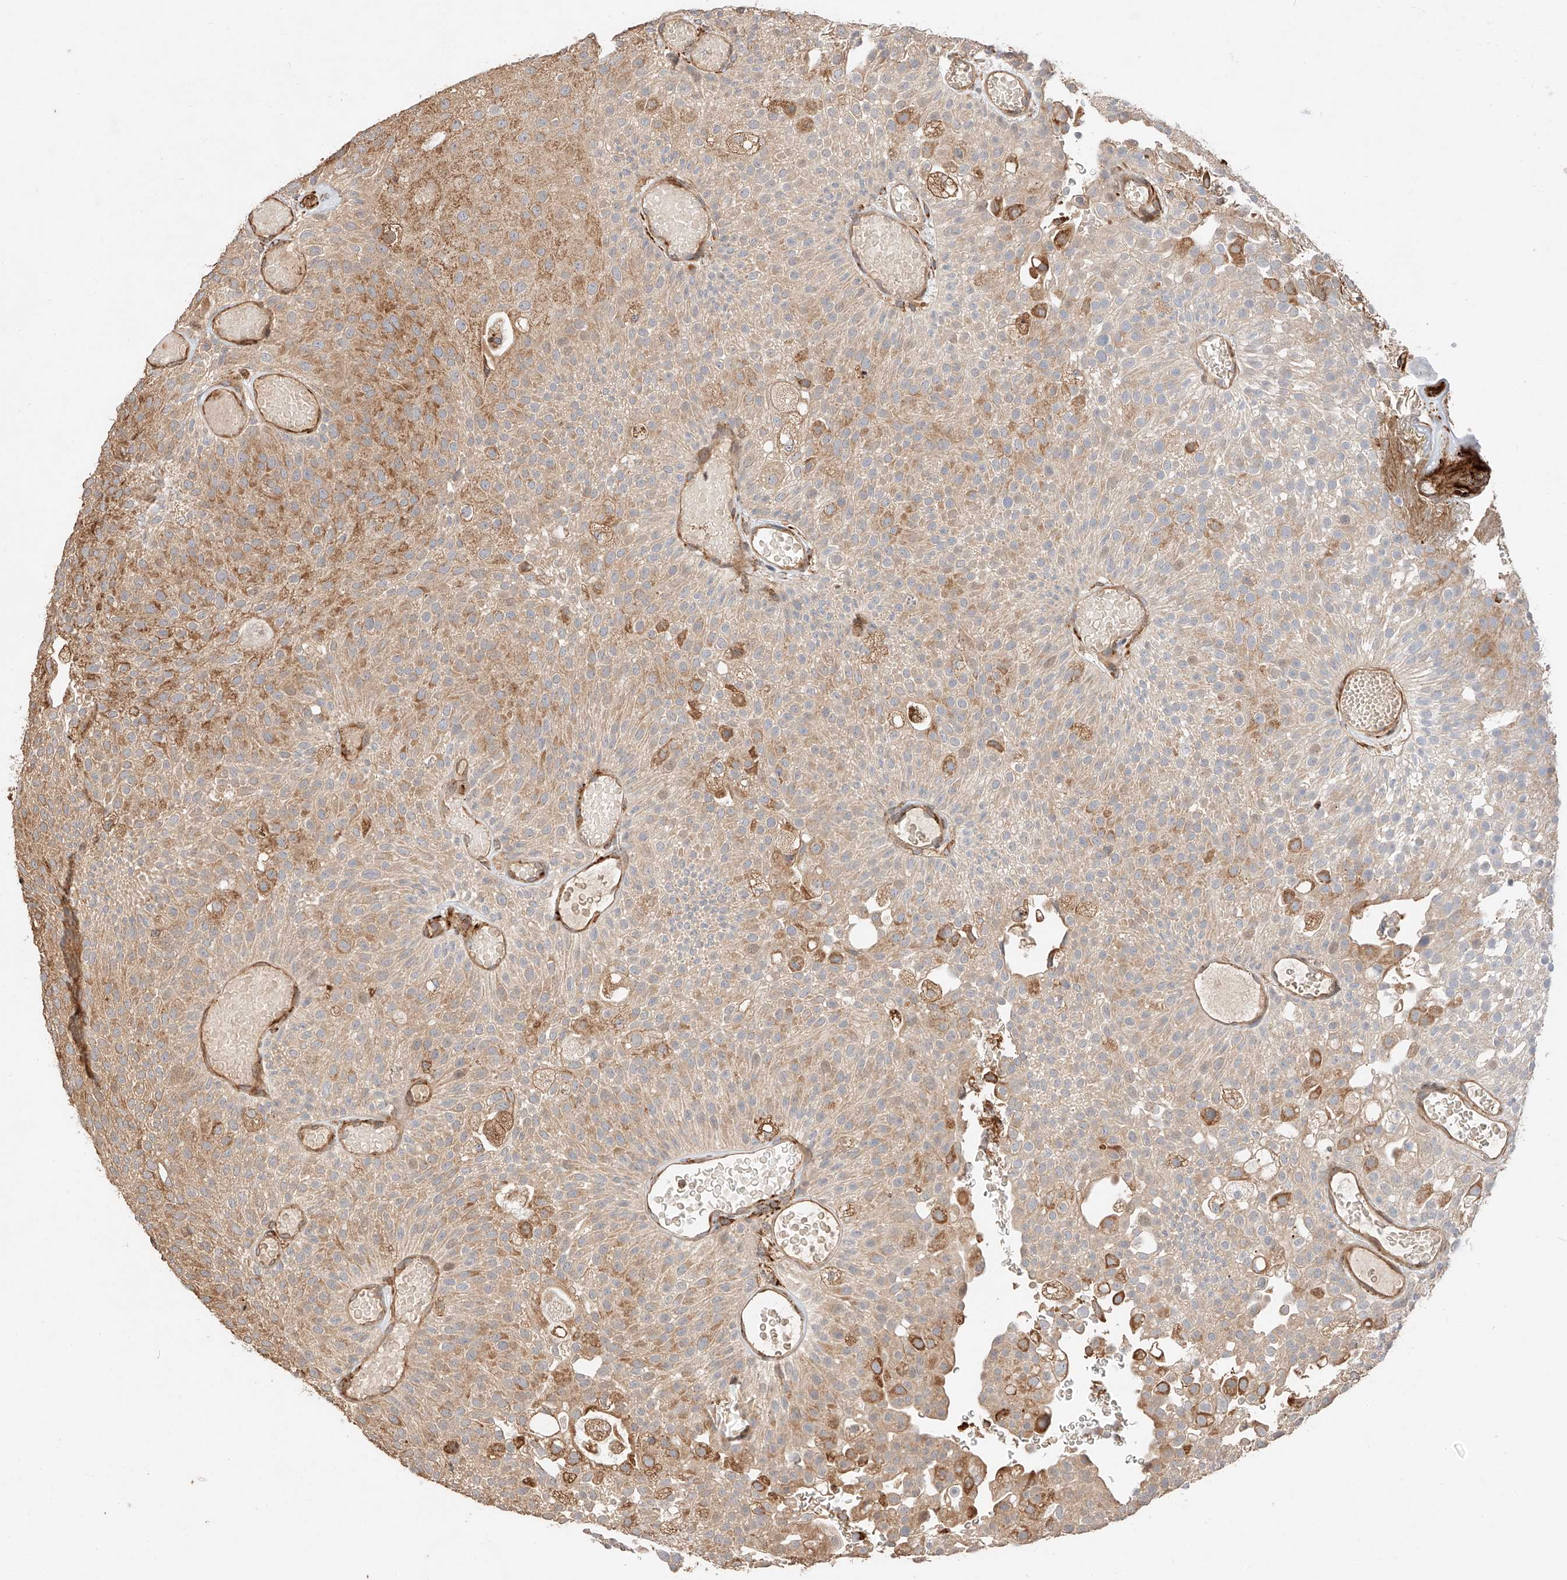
{"staining": {"intensity": "moderate", "quantity": ">75%", "location": "cytoplasmic/membranous"}, "tissue": "urothelial cancer", "cell_type": "Tumor cells", "image_type": "cancer", "snomed": [{"axis": "morphology", "description": "Urothelial carcinoma, Low grade"}, {"axis": "topography", "description": "Urinary bladder"}], "caption": "This is an image of IHC staining of urothelial cancer, which shows moderate expression in the cytoplasmic/membranous of tumor cells.", "gene": "ZNF84", "patient": {"sex": "male", "age": 78}}